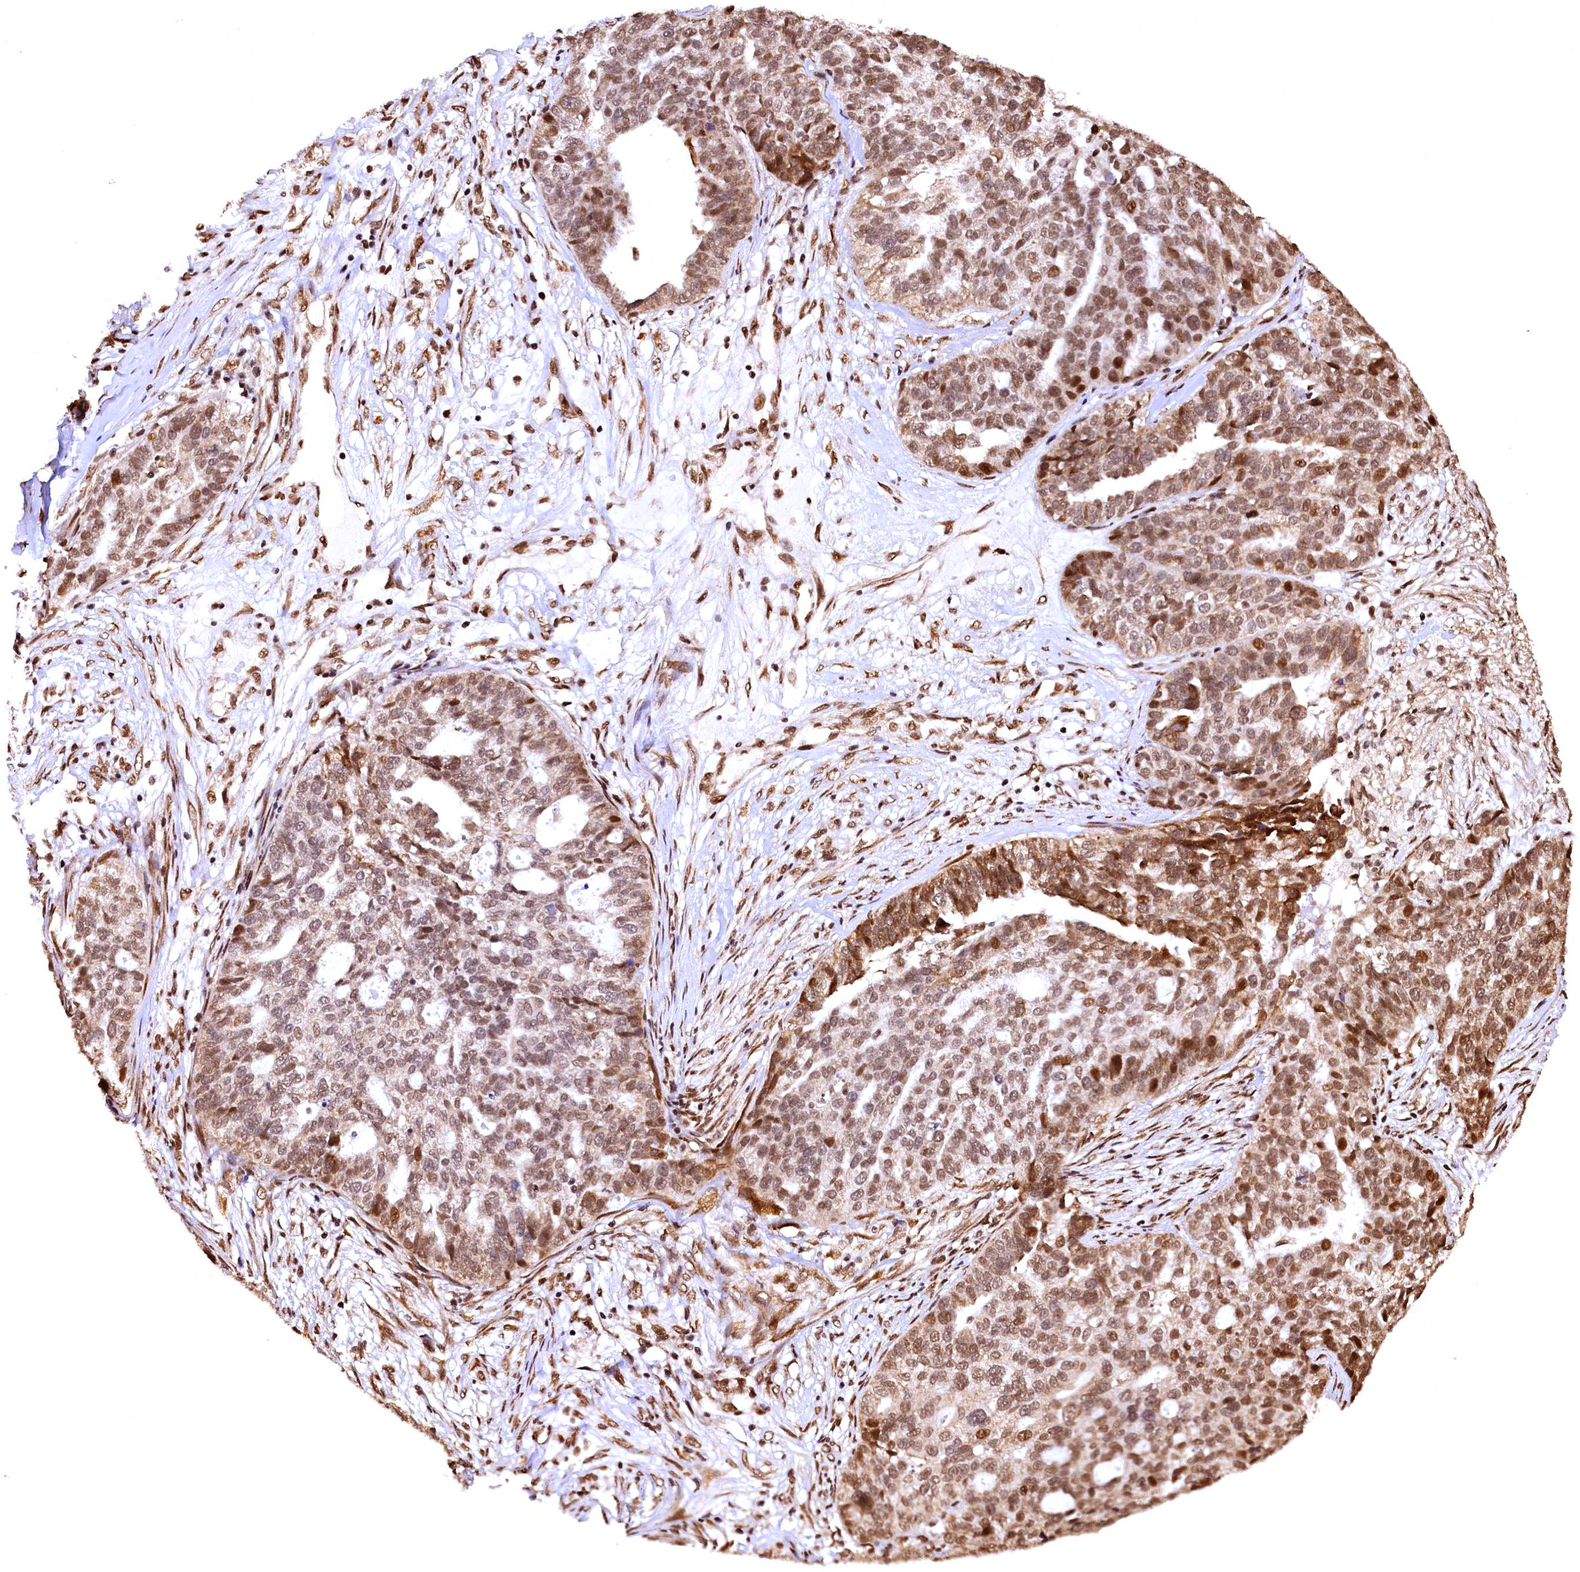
{"staining": {"intensity": "moderate", "quantity": "25%-75%", "location": "cytoplasmic/membranous,nuclear"}, "tissue": "ovarian cancer", "cell_type": "Tumor cells", "image_type": "cancer", "snomed": [{"axis": "morphology", "description": "Cystadenocarcinoma, serous, NOS"}, {"axis": "topography", "description": "Ovary"}], "caption": "Immunohistochemical staining of ovarian serous cystadenocarcinoma exhibits medium levels of moderate cytoplasmic/membranous and nuclear protein expression in about 25%-75% of tumor cells.", "gene": "PDS5B", "patient": {"sex": "female", "age": 59}}